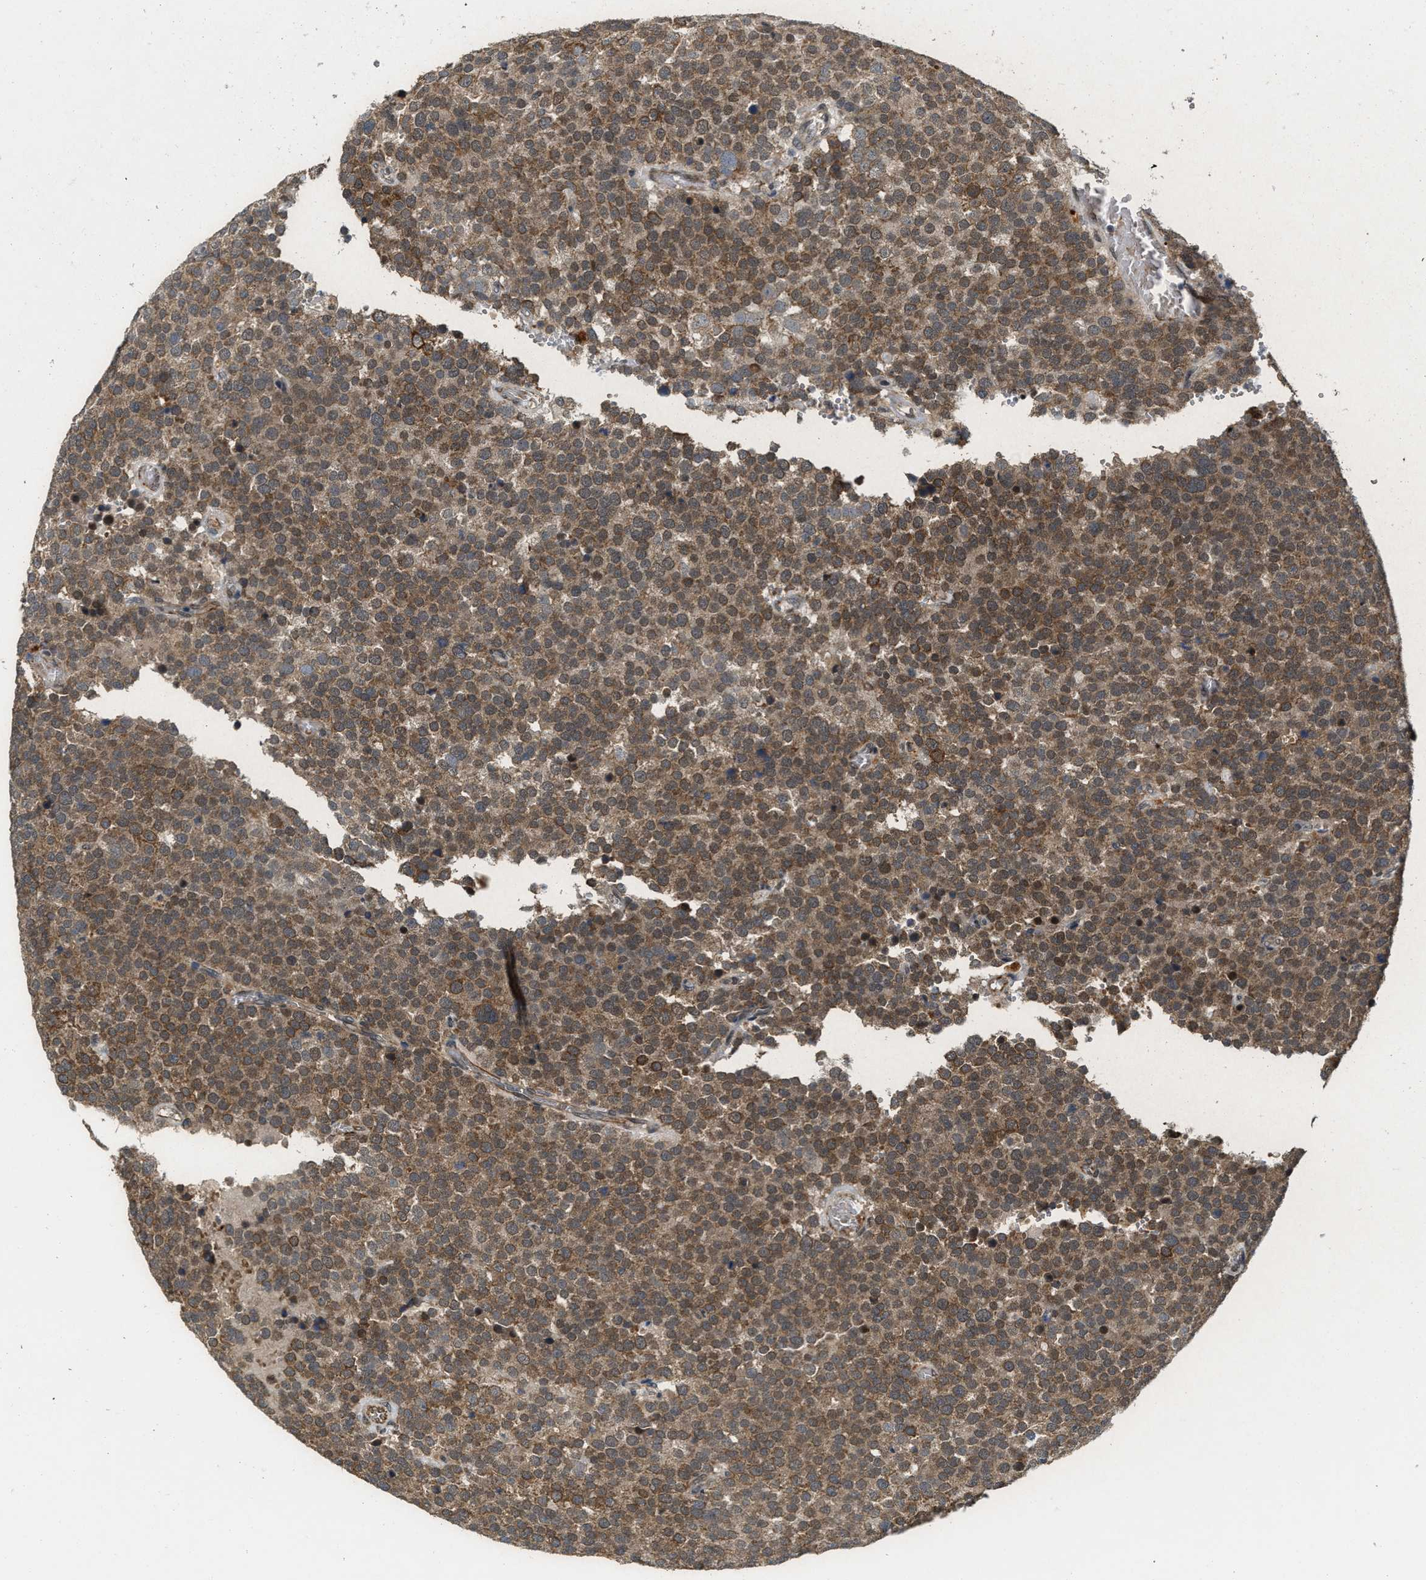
{"staining": {"intensity": "moderate", "quantity": ">75%", "location": "cytoplasmic/membranous"}, "tissue": "testis cancer", "cell_type": "Tumor cells", "image_type": "cancer", "snomed": [{"axis": "morphology", "description": "Normal tissue, NOS"}, {"axis": "morphology", "description": "Seminoma, NOS"}, {"axis": "topography", "description": "Testis"}], "caption": "Testis cancer (seminoma) was stained to show a protein in brown. There is medium levels of moderate cytoplasmic/membranous positivity in approximately >75% of tumor cells. The protein of interest is stained brown, and the nuclei are stained in blue (DAB (3,3'-diaminobenzidine) IHC with brightfield microscopy, high magnification).", "gene": "KIF24", "patient": {"sex": "male", "age": 71}}